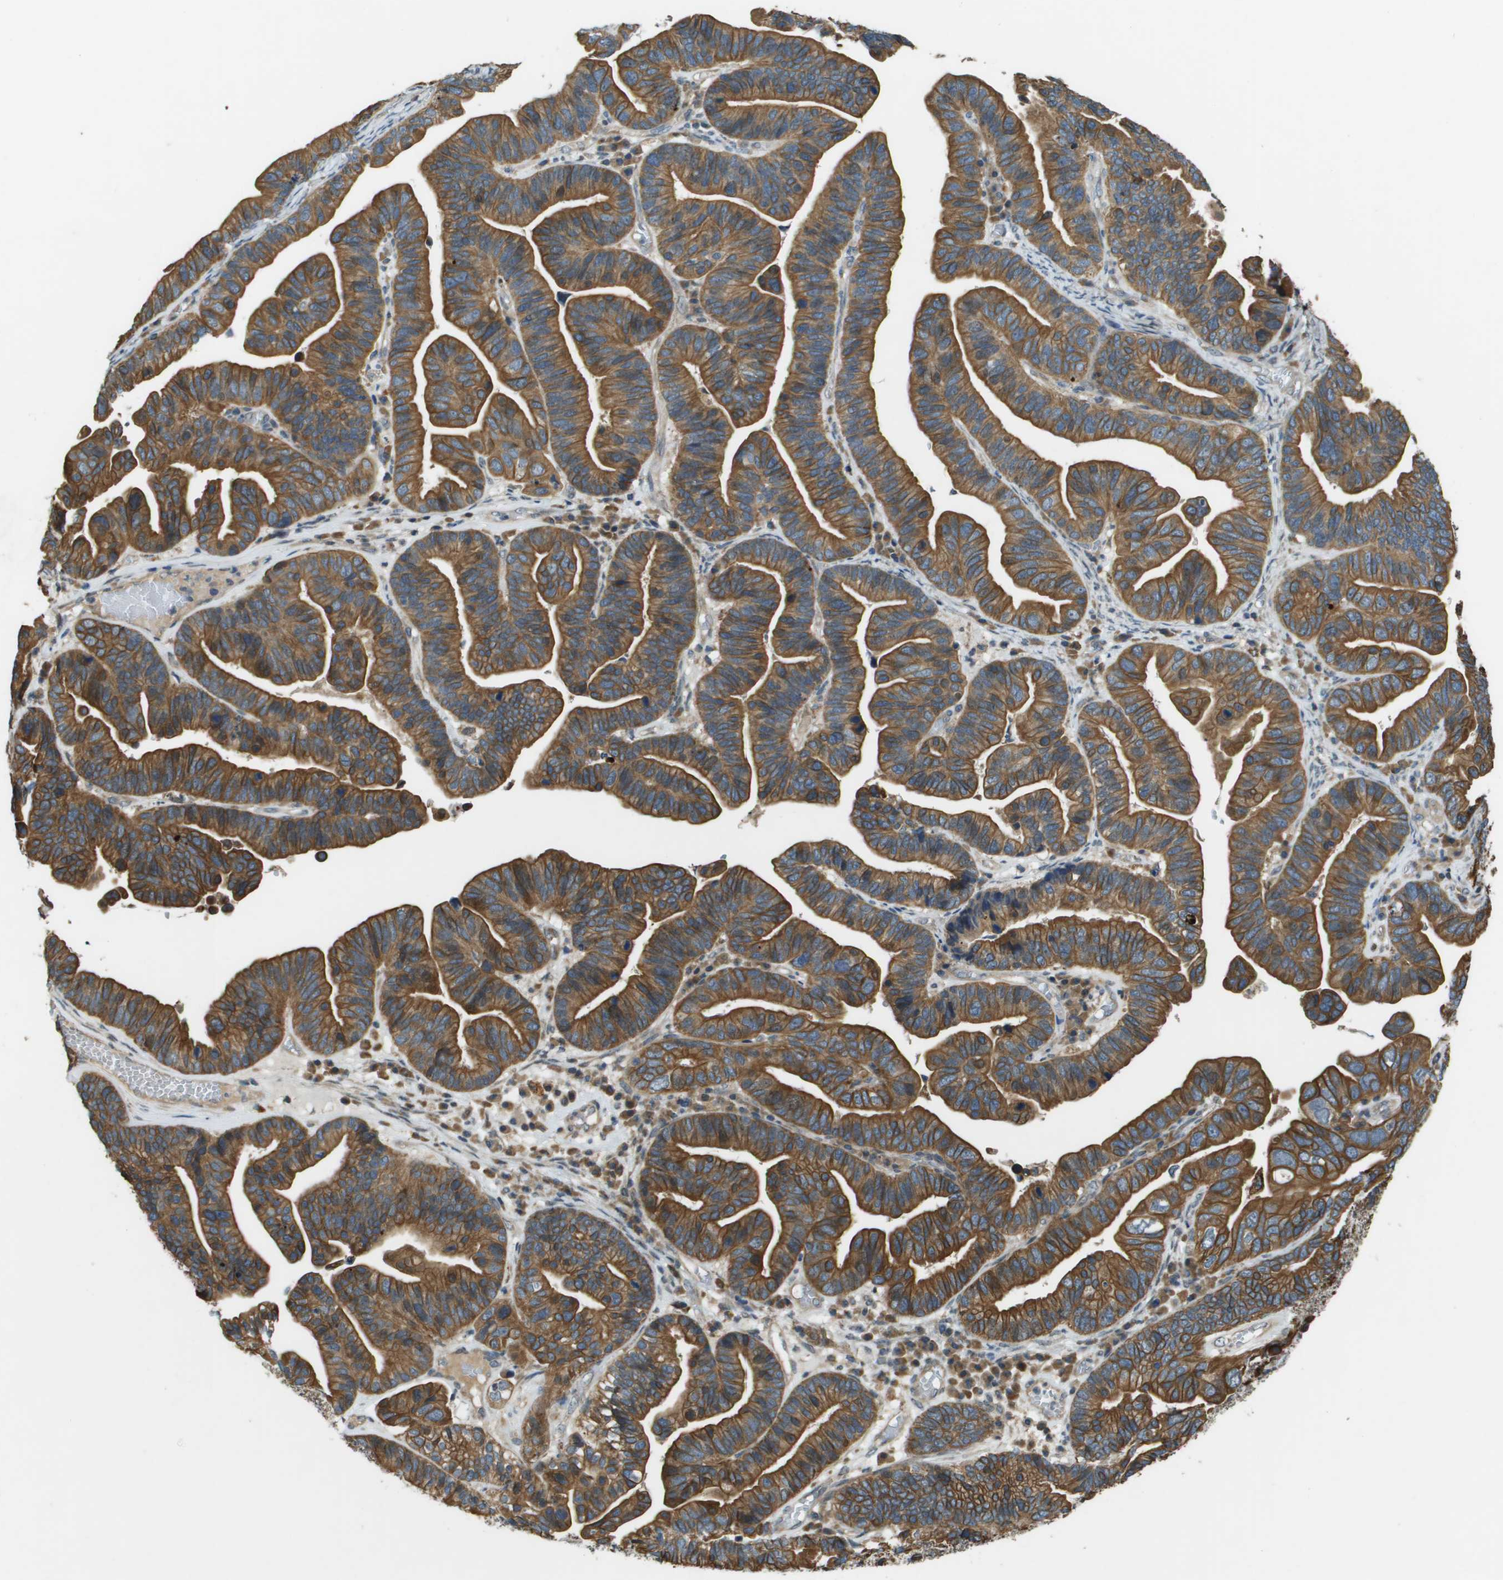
{"staining": {"intensity": "moderate", "quantity": ">75%", "location": "cytoplasmic/membranous"}, "tissue": "ovarian cancer", "cell_type": "Tumor cells", "image_type": "cancer", "snomed": [{"axis": "morphology", "description": "Cystadenocarcinoma, serous, NOS"}, {"axis": "topography", "description": "Ovary"}], "caption": "Ovarian serous cystadenocarcinoma stained with a brown dye shows moderate cytoplasmic/membranous positive staining in approximately >75% of tumor cells.", "gene": "CDKN2C", "patient": {"sex": "female", "age": 56}}